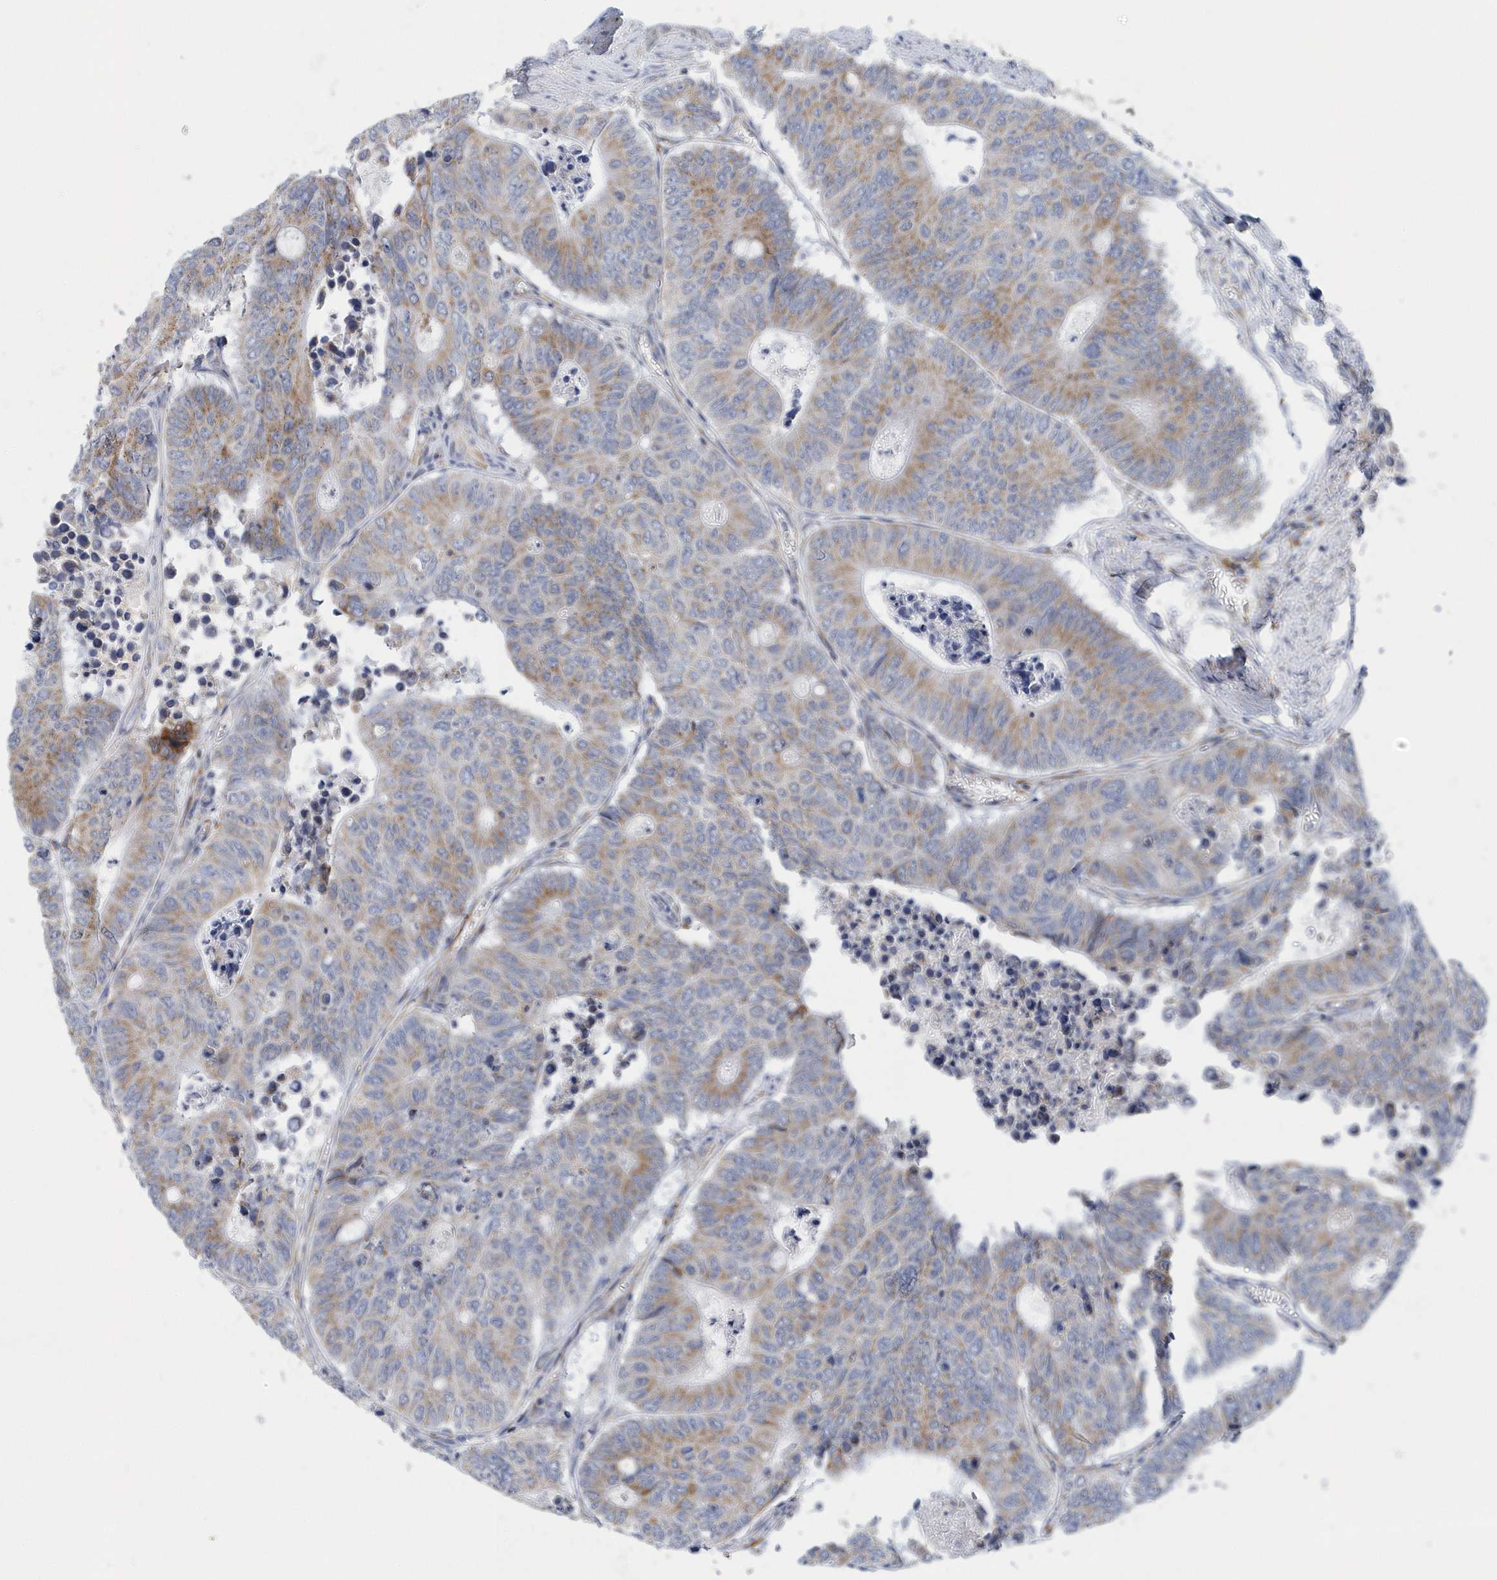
{"staining": {"intensity": "moderate", "quantity": "25%-75%", "location": "cytoplasmic/membranous"}, "tissue": "colorectal cancer", "cell_type": "Tumor cells", "image_type": "cancer", "snomed": [{"axis": "morphology", "description": "Adenocarcinoma, NOS"}, {"axis": "topography", "description": "Colon"}], "caption": "A brown stain highlights moderate cytoplasmic/membranous expression of a protein in human colorectal adenocarcinoma tumor cells.", "gene": "VWA5B2", "patient": {"sex": "male", "age": 87}}